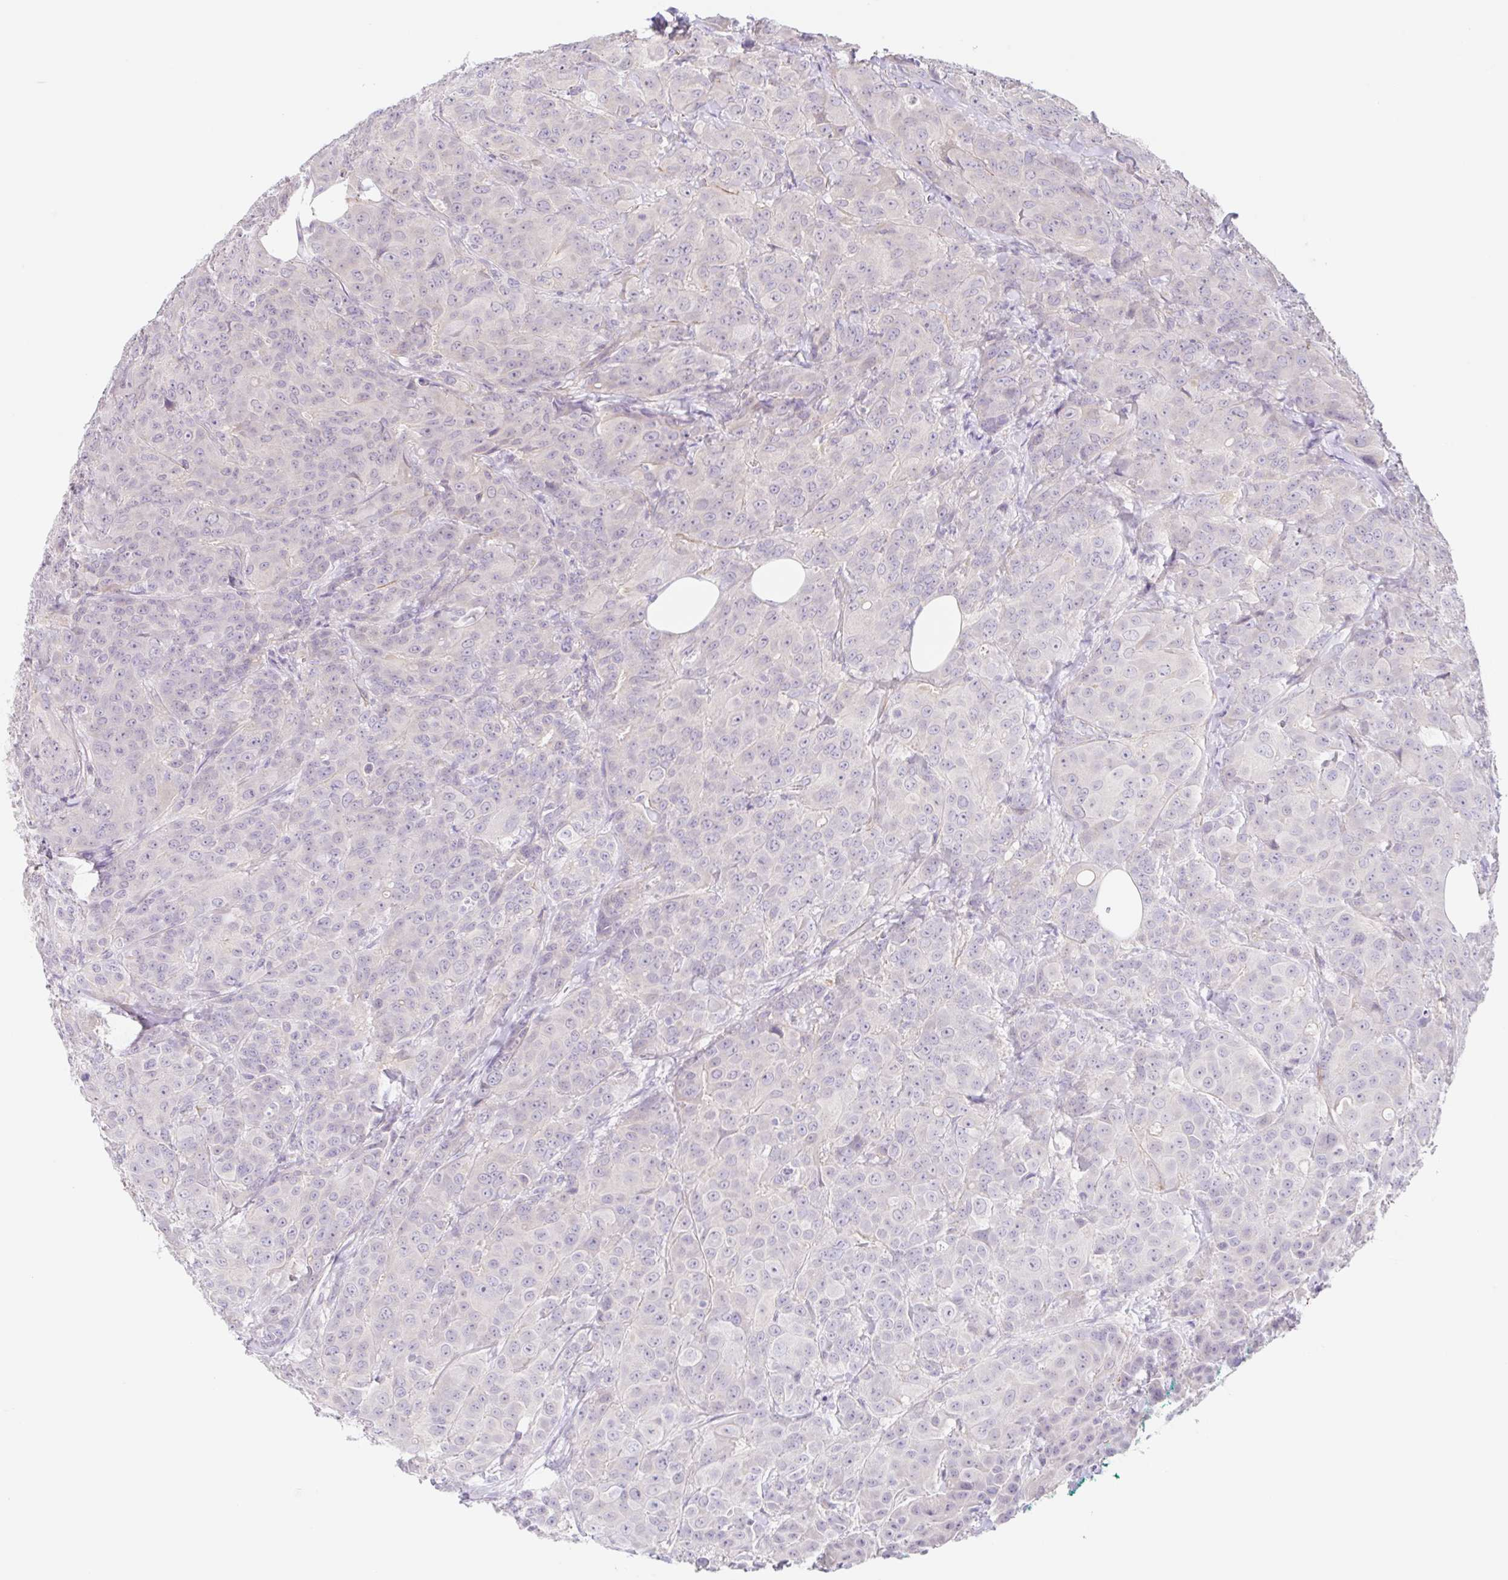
{"staining": {"intensity": "negative", "quantity": "none", "location": "none"}, "tissue": "breast cancer", "cell_type": "Tumor cells", "image_type": "cancer", "snomed": [{"axis": "morphology", "description": "Normal tissue, NOS"}, {"axis": "morphology", "description": "Duct carcinoma"}, {"axis": "topography", "description": "Breast"}], "caption": "Tumor cells are negative for protein expression in human breast cancer.", "gene": "DCAF17", "patient": {"sex": "female", "age": 43}}